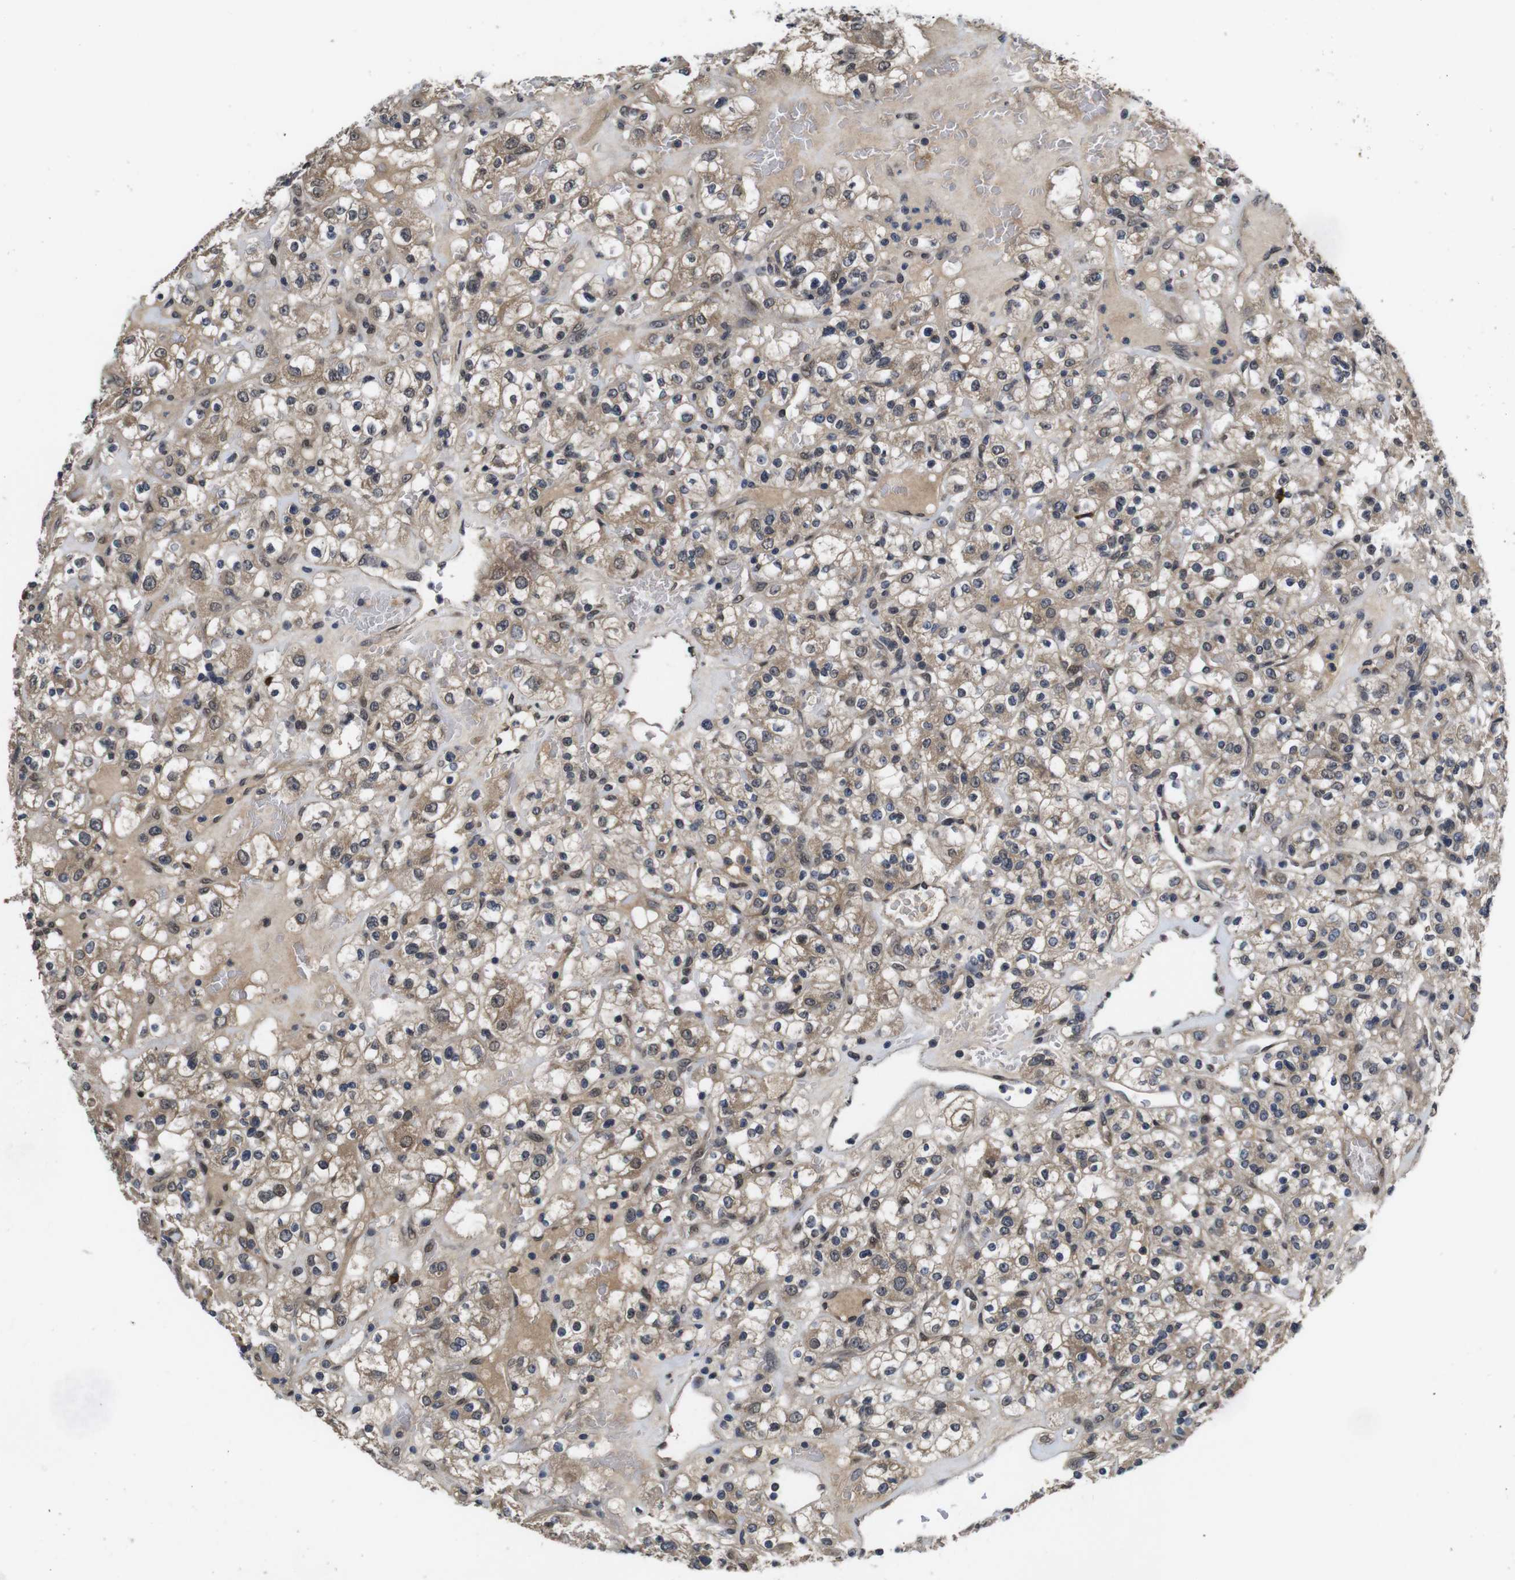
{"staining": {"intensity": "weak", "quantity": ">75%", "location": "cytoplasmic/membranous,nuclear"}, "tissue": "renal cancer", "cell_type": "Tumor cells", "image_type": "cancer", "snomed": [{"axis": "morphology", "description": "Normal tissue, NOS"}, {"axis": "morphology", "description": "Adenocarcinoma, NOS"}, {"axis": "topography", "description": "Kidney"}], "caption": "Adenocarcinoma (renal) stained with DAB immunohistochemistry (IHC) reveals low levels of weak cytoplasmic/membranous and nuclear expression in about >75% of tumor cells. (Stains: DAB in brown, nuclei in blue, Microscopy: brightfield microscopy at high magnification).", "gene": "ZBTB46", "patient": {"sex": "female", "age": 72}}